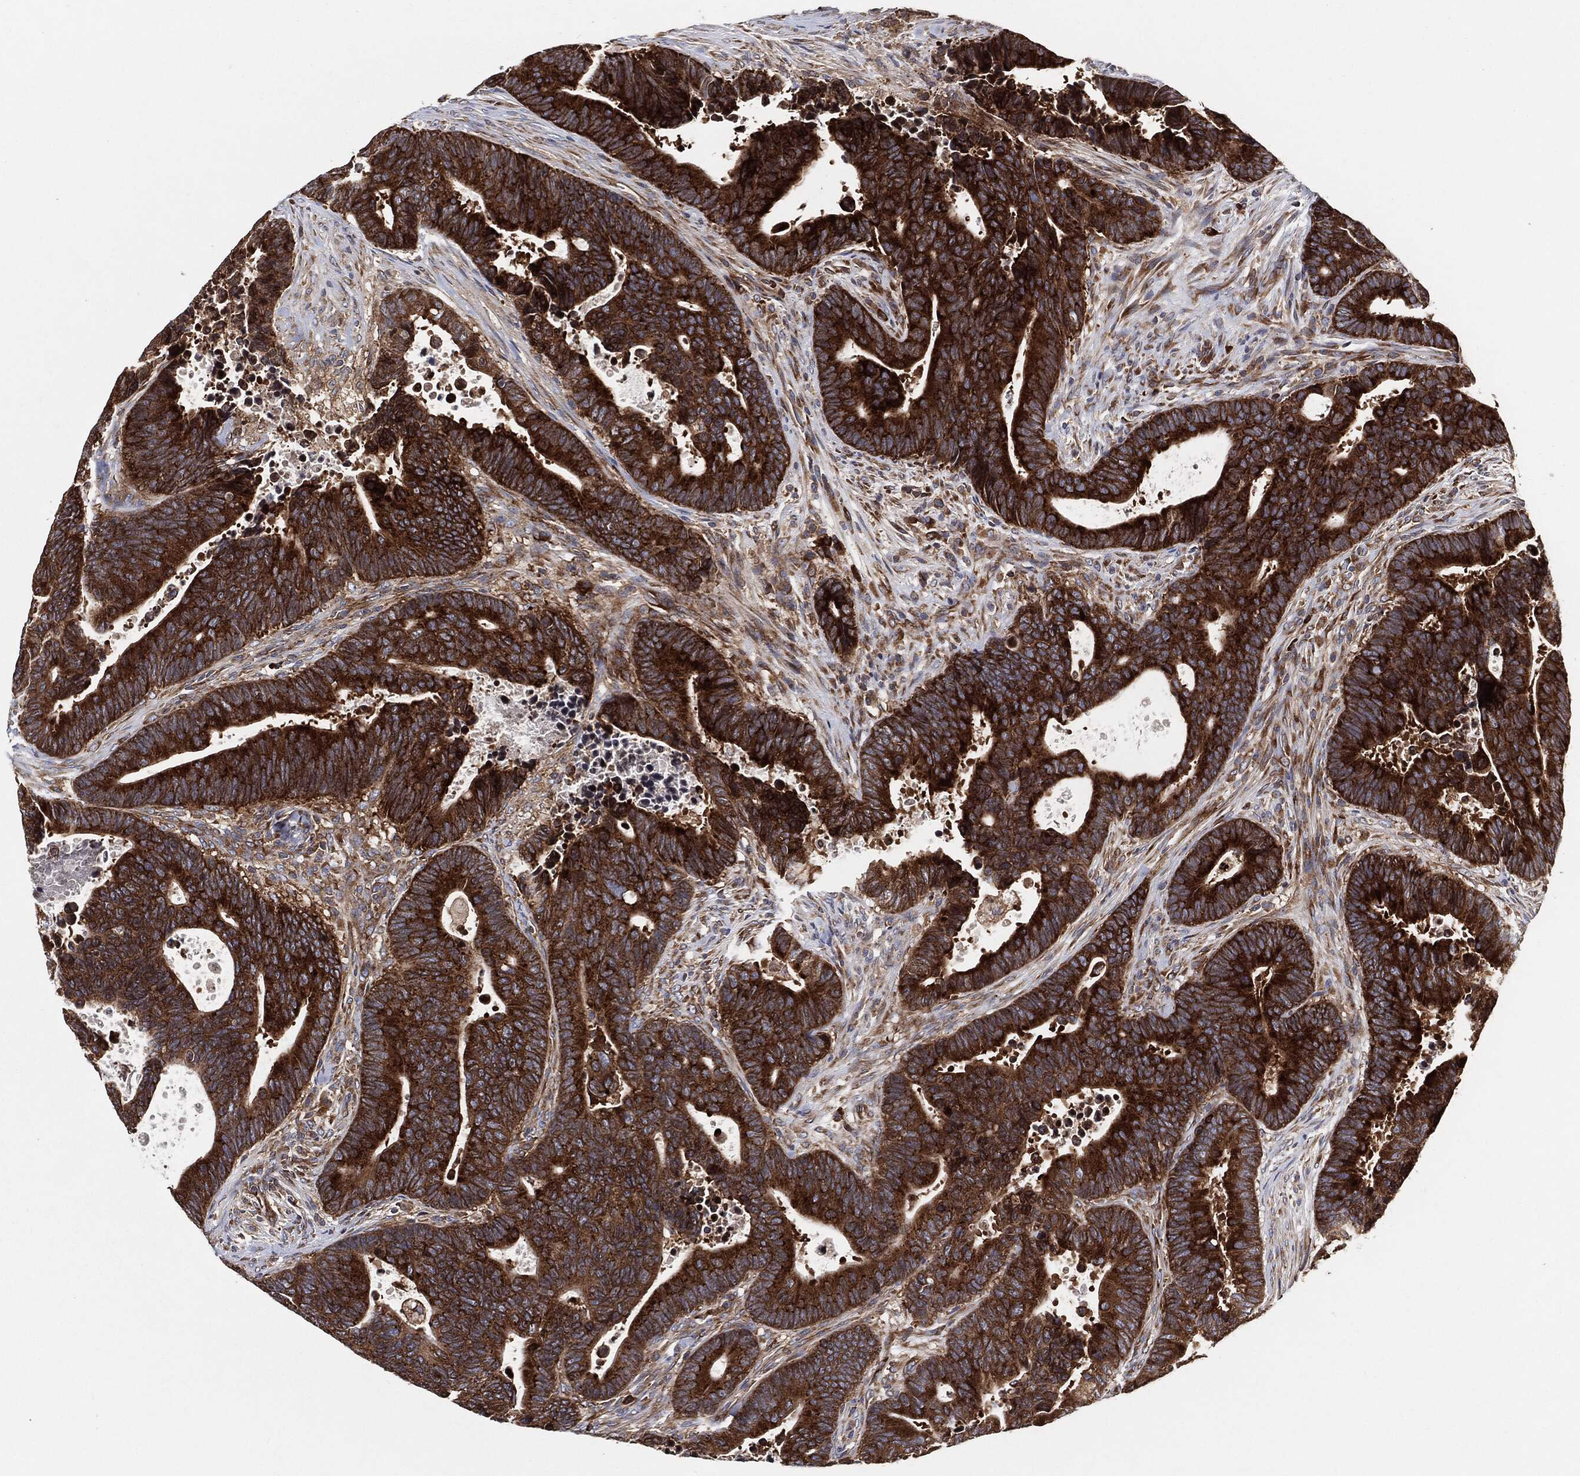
{"staining": {"intensity": "strong", "quantity": ">75%", "location": "cytoplasmic/membranous"}, "tissue": "colorectal cancer", "cell_type": "Tumor cells", "image_type": "cancer", "snomed": [{"axis": "morphology", "description": "Adenocarcinoma, NOS"}, {"axis": "topography", "description": "Colon"}], "caption": "Colorectal cancer was stained to show a protein in brown. There is high levels of strong cytoplasmic/membranous staining in about >75% of tumor cells.", "gene": "EIF2S2", "patient": {"sex": "male", "age": 75}}